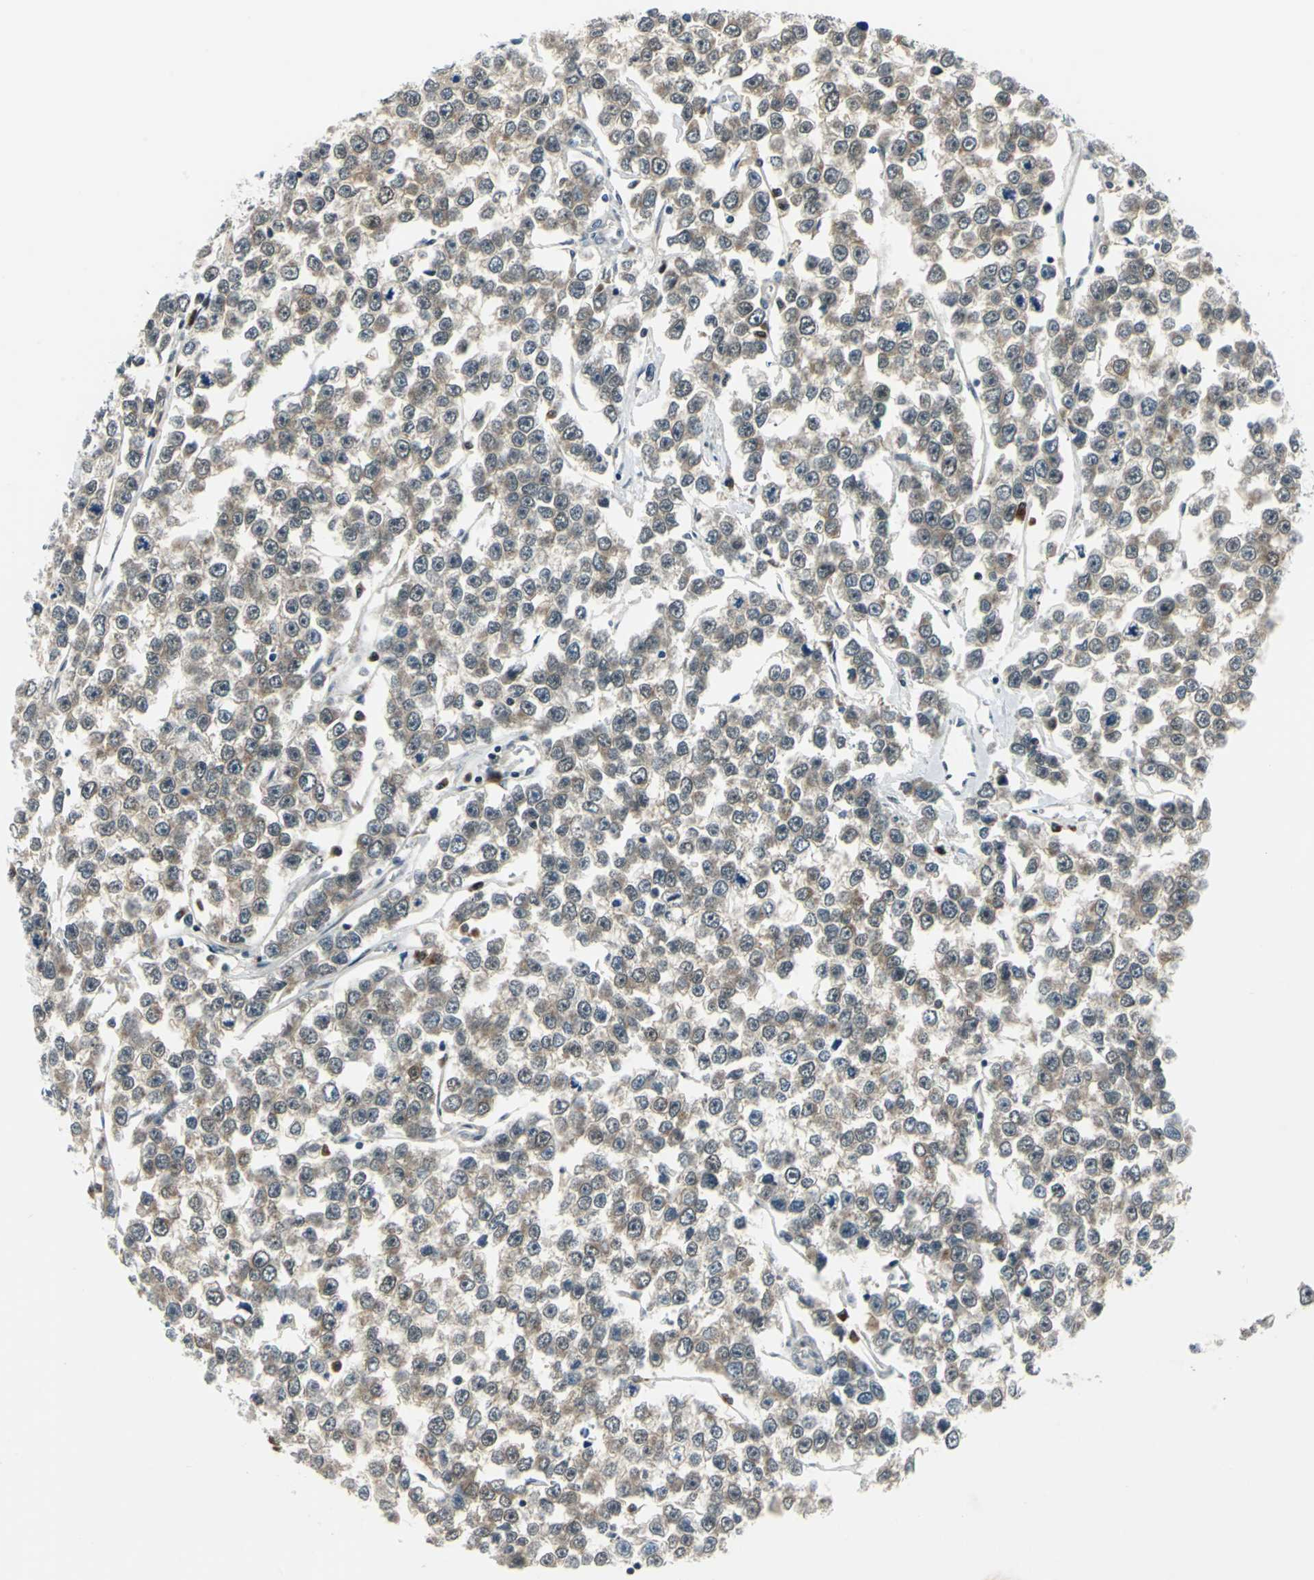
{"staining": {"intensity": "moderate", "quantity": ">75%", "location": "cytoplasmic/membranous"}, "tissue": "testis cancer", "cell_type": "Tumor cells", "image_type": "cancer", "snomed": [{"axis": "morphology", "description": "Seminoma, NOS"}, {"axis": "morphology", "description": "Carcinoma, Embryonal, NOS"}, {"axis": "topography", "description": "Testis"}], "caption": "About >75% of tumor cells in human testis seminoma display moderate cytoplasmic/membranous protein positivity as visualized by brown immunohistochemical staining.", "gene": "POLR3K", "patient": {"sex": "male", "age": 52}}